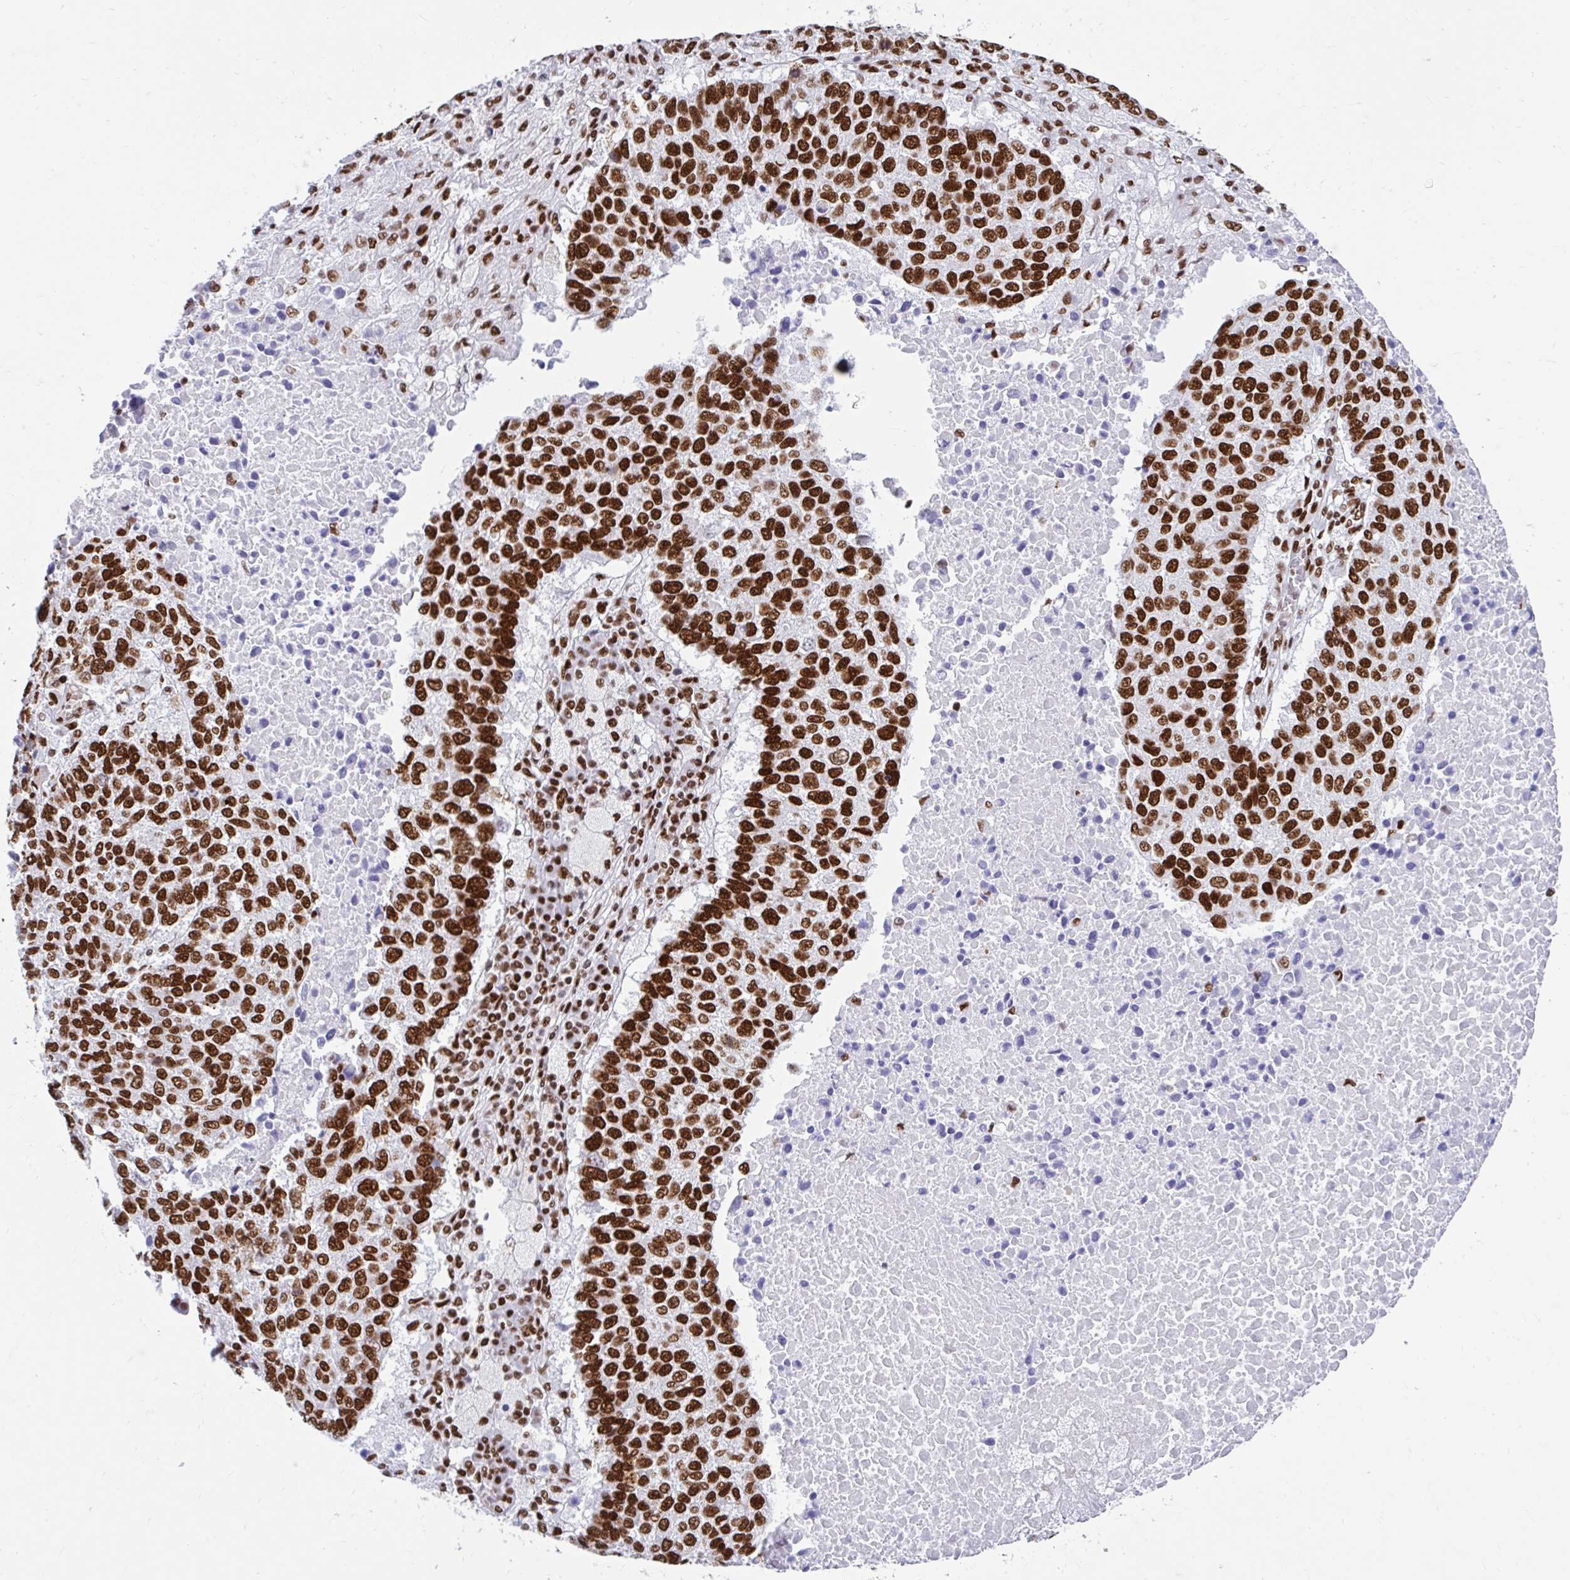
{"staining": {"intensity": "strong", "quantity": ">75%", "location": "nuclear"}, "tissue": "lung cancer", "cell_type": "Tumor cells", "image_type": "cancer", "snomed": [{"axis": "morphology", "description": "Squamous cell carcinoma, NOS"}, {"axis": "topography", "description": "Lung"}], "caption": "Lung cancer (squamous cell carcinoma) stained with a protein marker displays strong staining in tumor cells.", "gene": "KHDRBS1", "patient": {"sex": "male", "age": 73}}